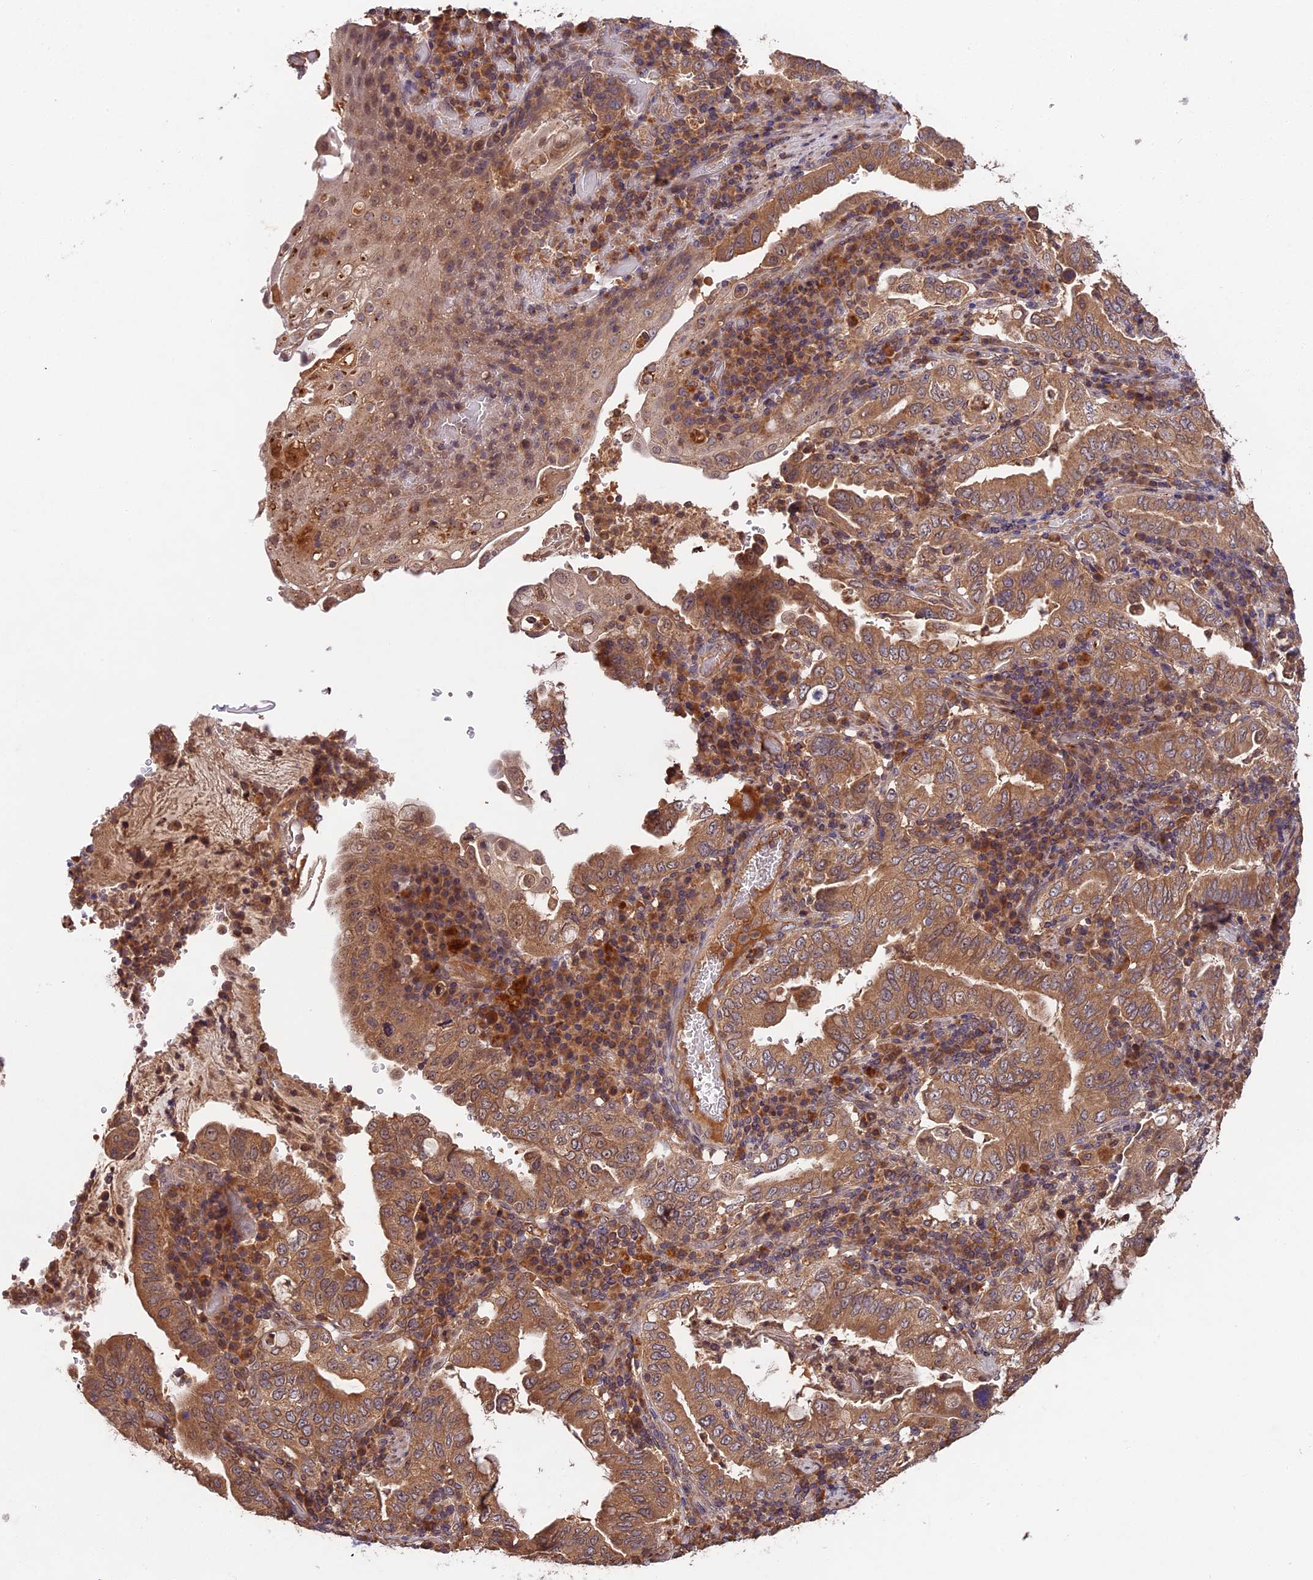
{"staining": {"intensity": "moderate", "quantity": ">75%", "location": "cytoplasmic/membranous"}, "tissue": "stomach cancer", "cell_type": "Tumor cells", "image_type": "cancer", "snomed": [{"axis": "morphology", "description": "Normal tissue, NOS"}, {"axis": "morphology", "description": "Adenocarcinoma, NOS"}, {"axis": "topography", "description": "Esophagus"}, {"axis": "topography", "description": "Stomach, upper"}, {"axis": "topography", "description": "Peripheral nerve tissue"}], "caption": "An IHC micrograph of tumor tissue is shown. Protein staining in brown shows moderate cytoplasmic/membranous positivity in stomach cancer within tumor cells.", "gene": "CHAC1", "patient": {"sex": "male", "age": 62}}